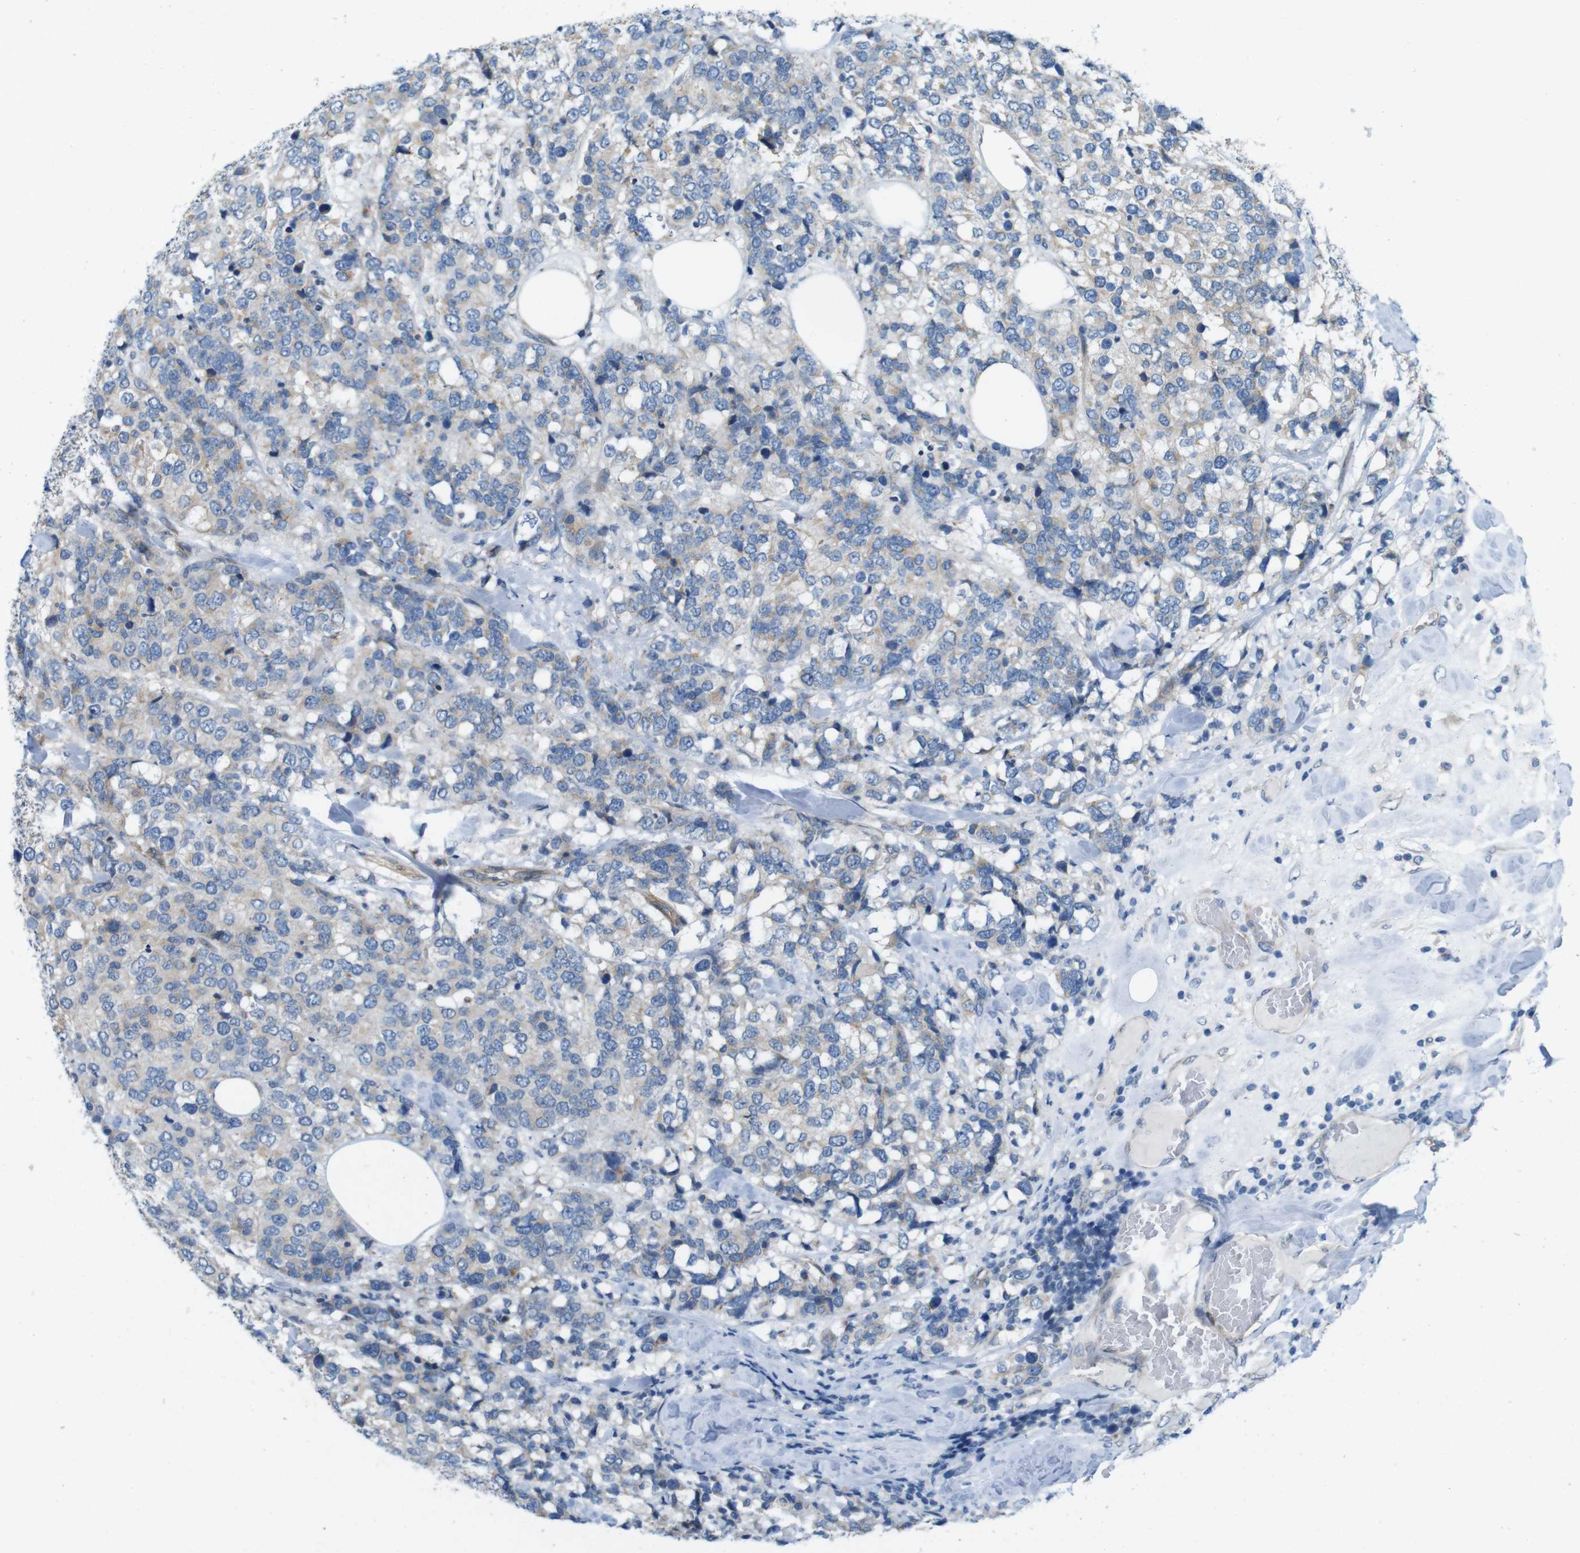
{"staining": {"intensity": "weak", "quantity": ">75%", "location": "cytoplasmic/membranous"}, "tissue": "breast cancer", "cell_type": "Tumor cells", "image_type": "cancer", "snomed": [{"axis": "morphology", "description": "Lobular carcinoma"}, {"axis": "topography", "description": "Breast"}], "caption": "This is a photomicrograph of immunohistochemistry (IHC) staining of breast cancer (lobular carcinoma), which shows weak positivity in the cytoplasmic/membranous of tumor cells.", "gene": "SKI", "patient": {"sex": "female", "age": 59}}